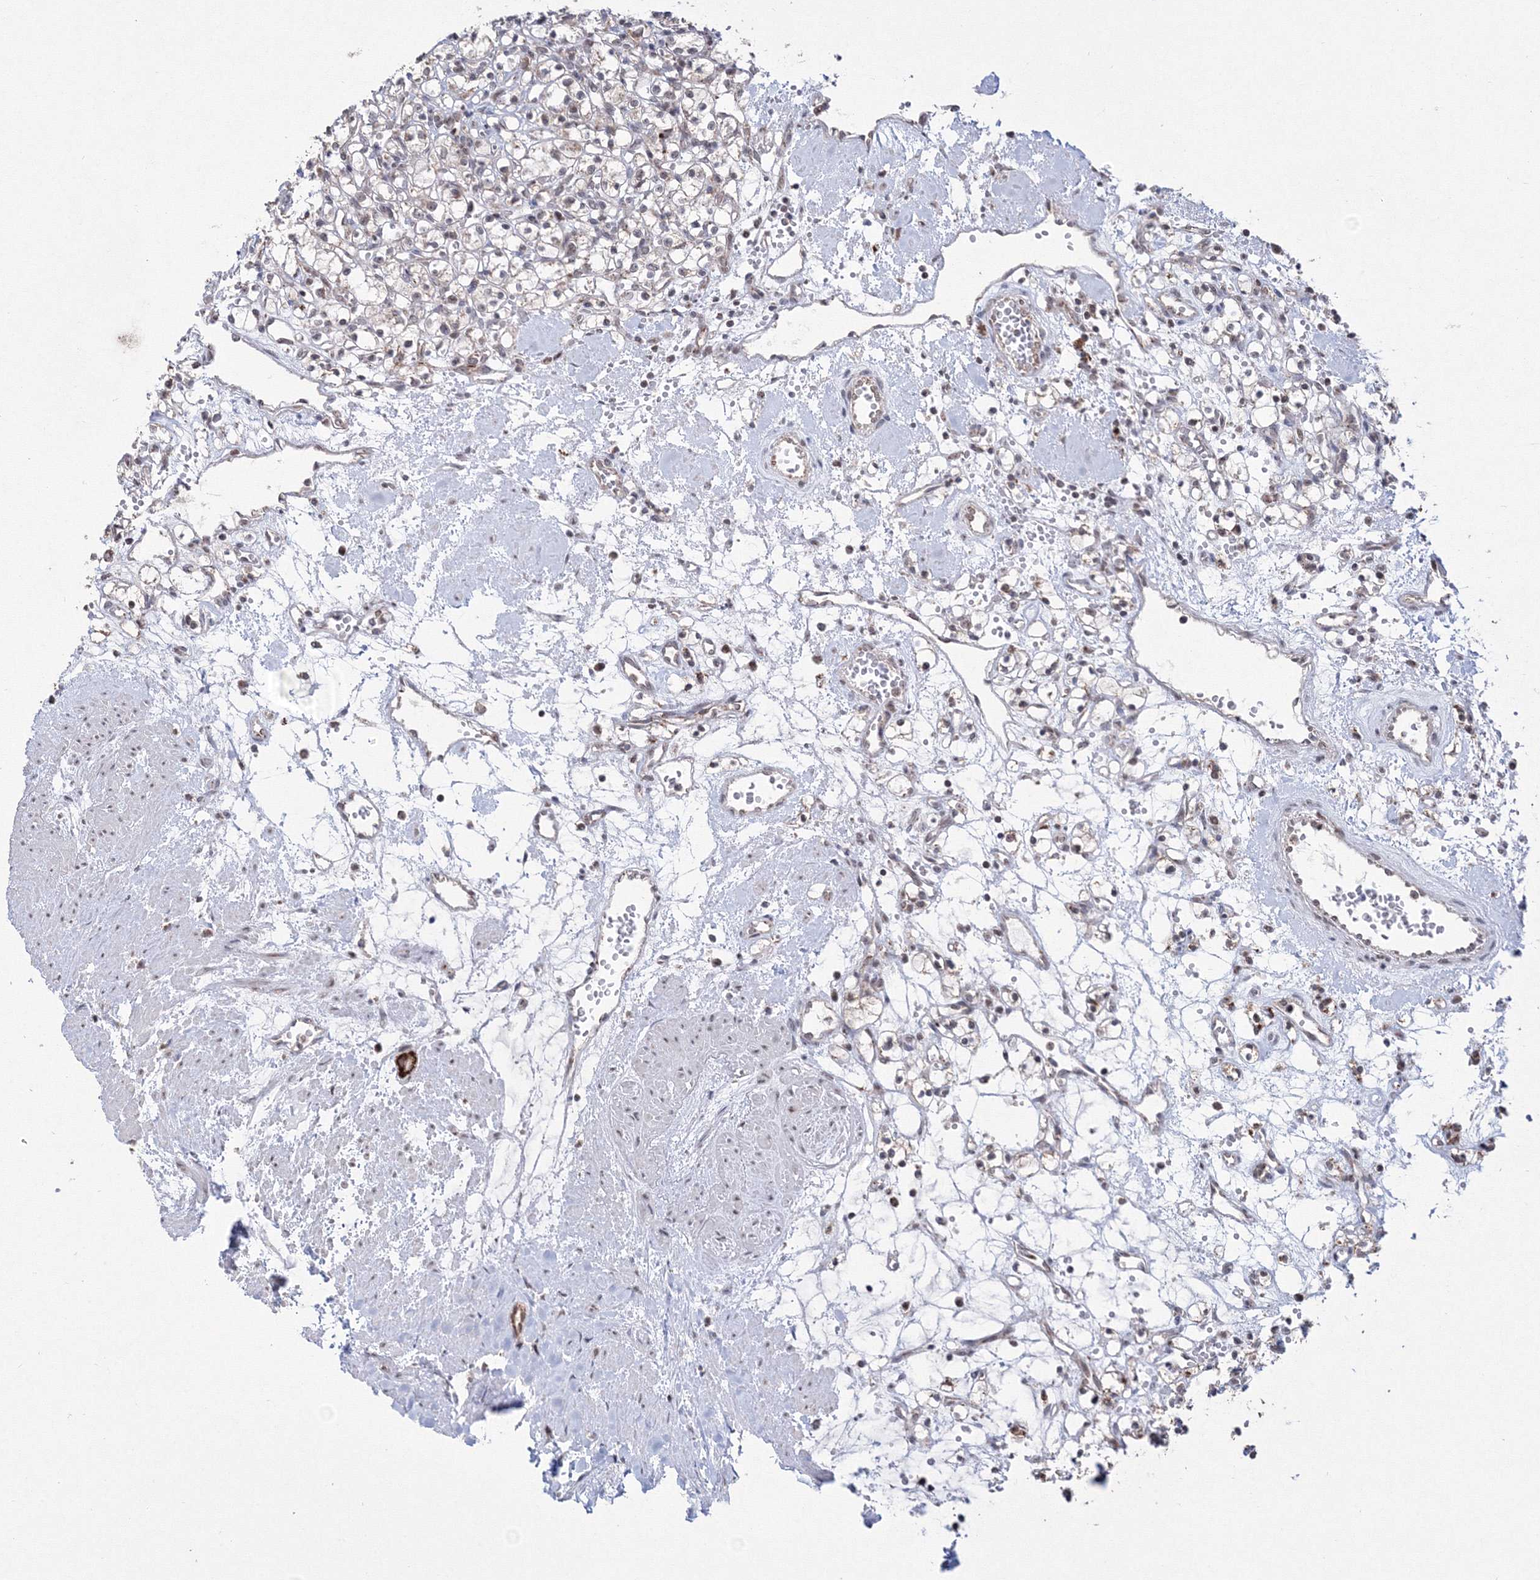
{"staining": {"intensity": "negative", "quantity": "none", "location": "none"}, "tissue": "renal cancer", "cell_type": "Tumor cells", "image_type": "cancer", "snomed": [{"axis": "morphology", "description": "Adenocarcinoma, NOS"}, {"axis": "topography", "description": "Kidney"}], "caption": "Tumor cells show no significant positivity in renal cancer (adenocarcinoma).", "gene": "GRSF1", "patient": {"sex": "female", "age": 59}}